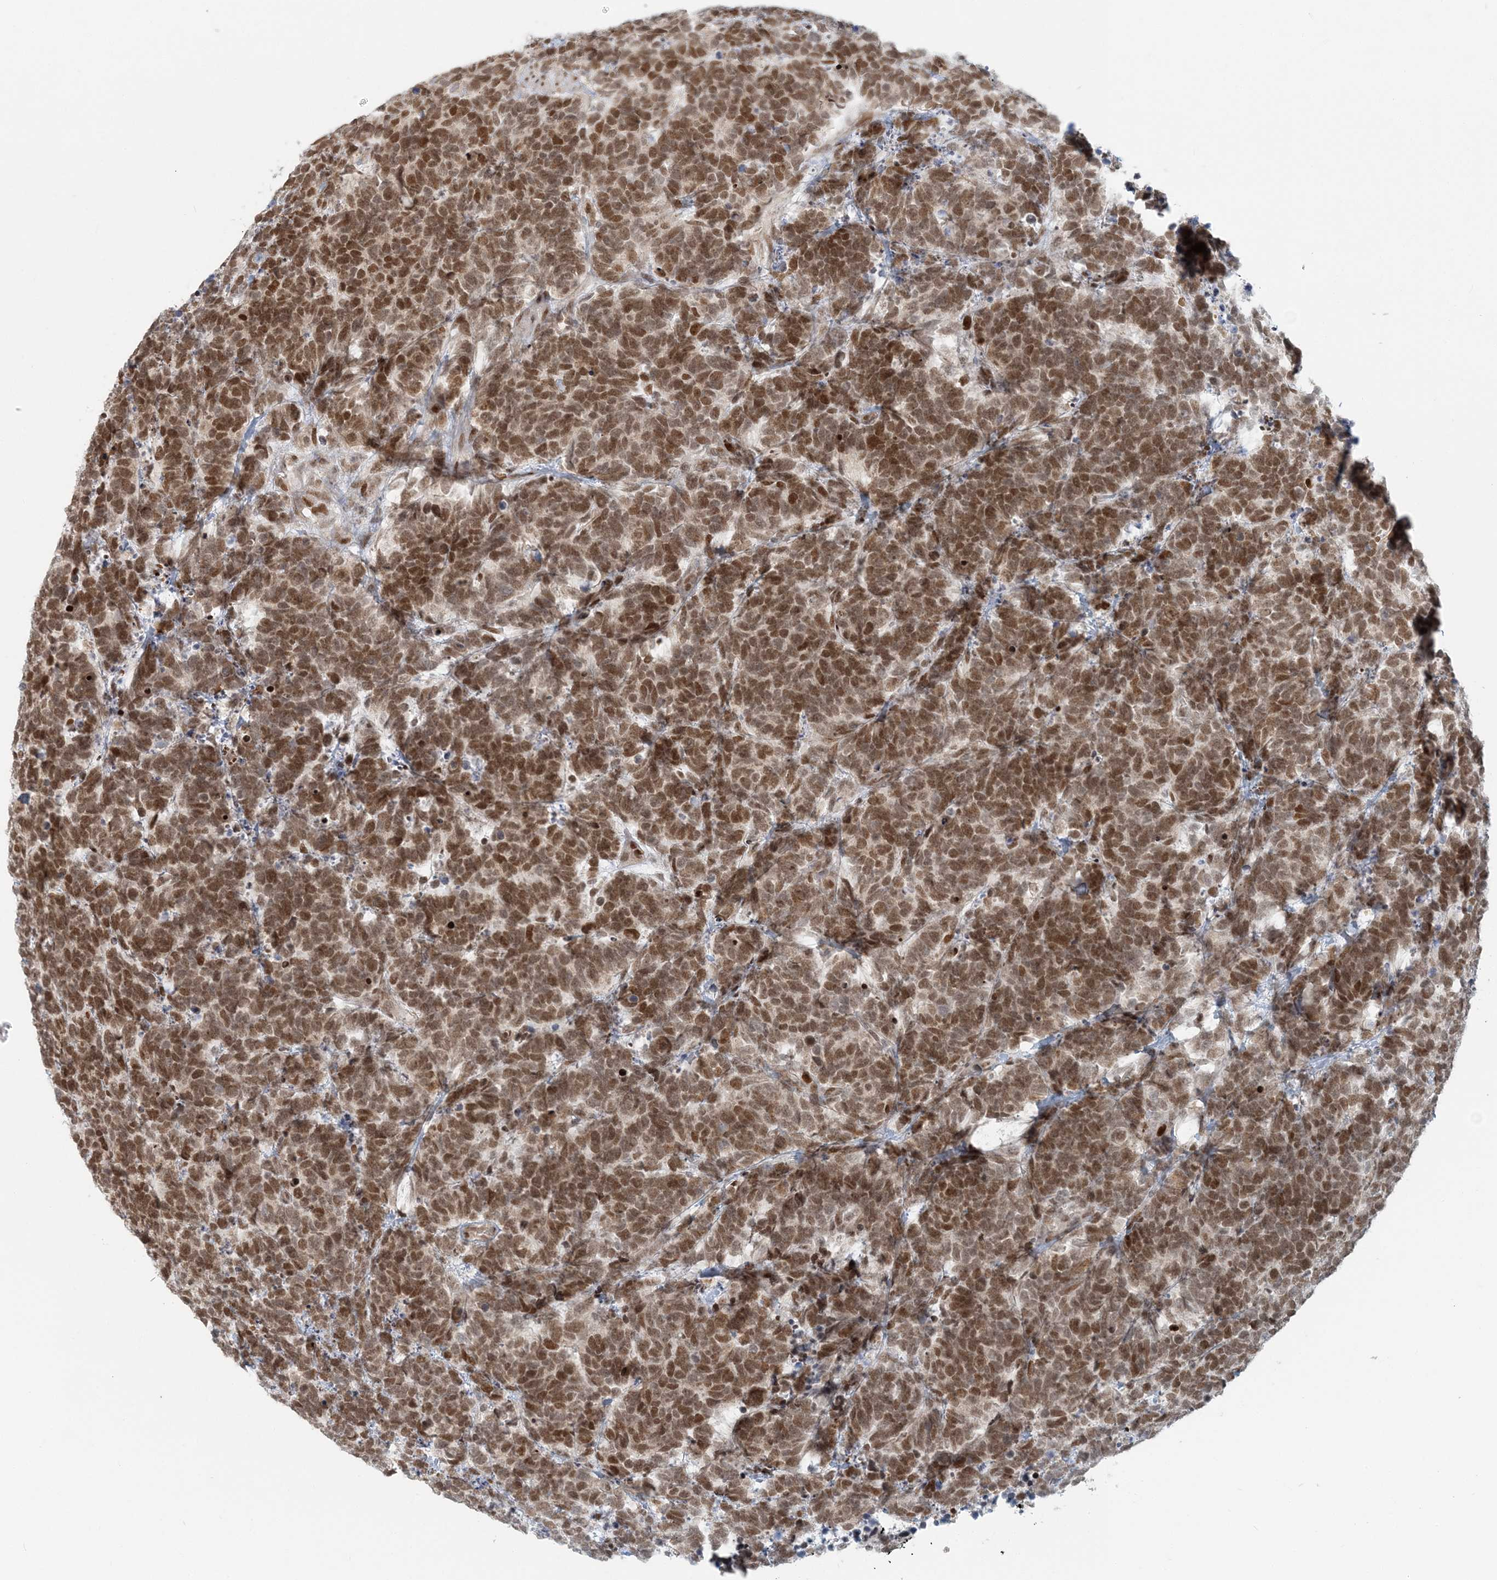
{"staining": {"intensity": "moderate", "quantity": ">75%", "location": "nuclear"}, "tissue": "carcinoid", "cell_type": "Tumor cells", "image_type": "cancer", "snomed": [{"axis": "morphology", "description": "Carcinoma, NOS"}, {"axis": "morphology", "description": "Carcinoid, malignant, NOS"}, {"axis": "topography", "description": "Urinary bladder"}], "caption": "Immunohistochemistry (IHC) (DAB) staining of human carcinoma reveals moderate nuclear protein expression in approximately >75% of tumor cells. (brown staining indicates protein expression, while blue staining denotes nuclei).", "gene": "BAZ1B", "patient": {"sex": "male", "age": 57}}